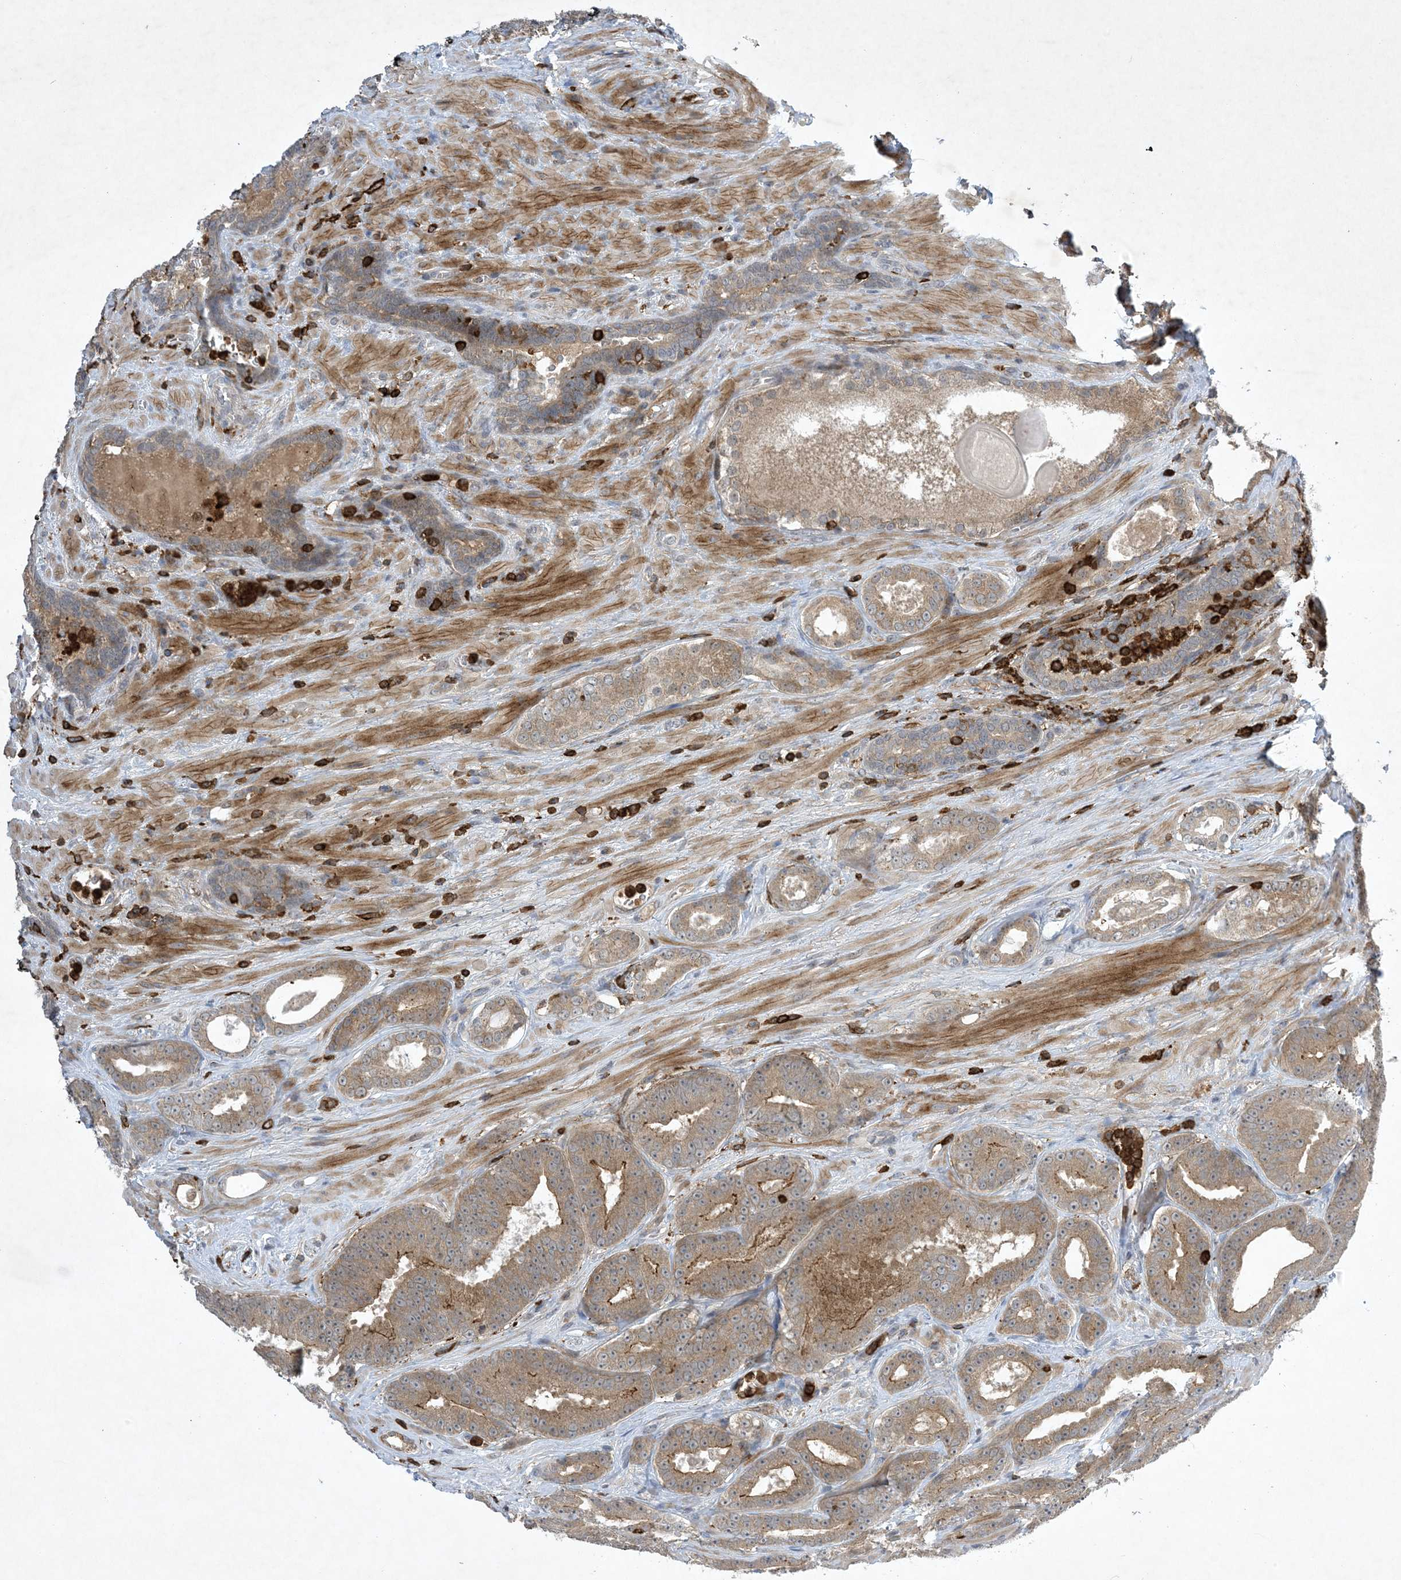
{"staining": {"intensity": "moderate", "quantity": ">75%", "location": "cytoplasmic/membranous"}, "tissue": "prostate cancer", "cell_type": "Tumor cells", "image_type": "cancer", "snomed": [{"axis": "morphology", "description": "Adenocarcinoma, High grade"}, {"axis": "topography", "description": "Prostate"}], "caption": "Tumor cells demonstrate moderate cytoplasmic/membranous staining in about >75% of cells in adenocarcinoma (high-grade) (prostate). Immunohistochemistry stains the protein of interest in brown and the nuclei are stained blue.", "gene": "AK9", "patient": {"sex": "male", "age": 66}}